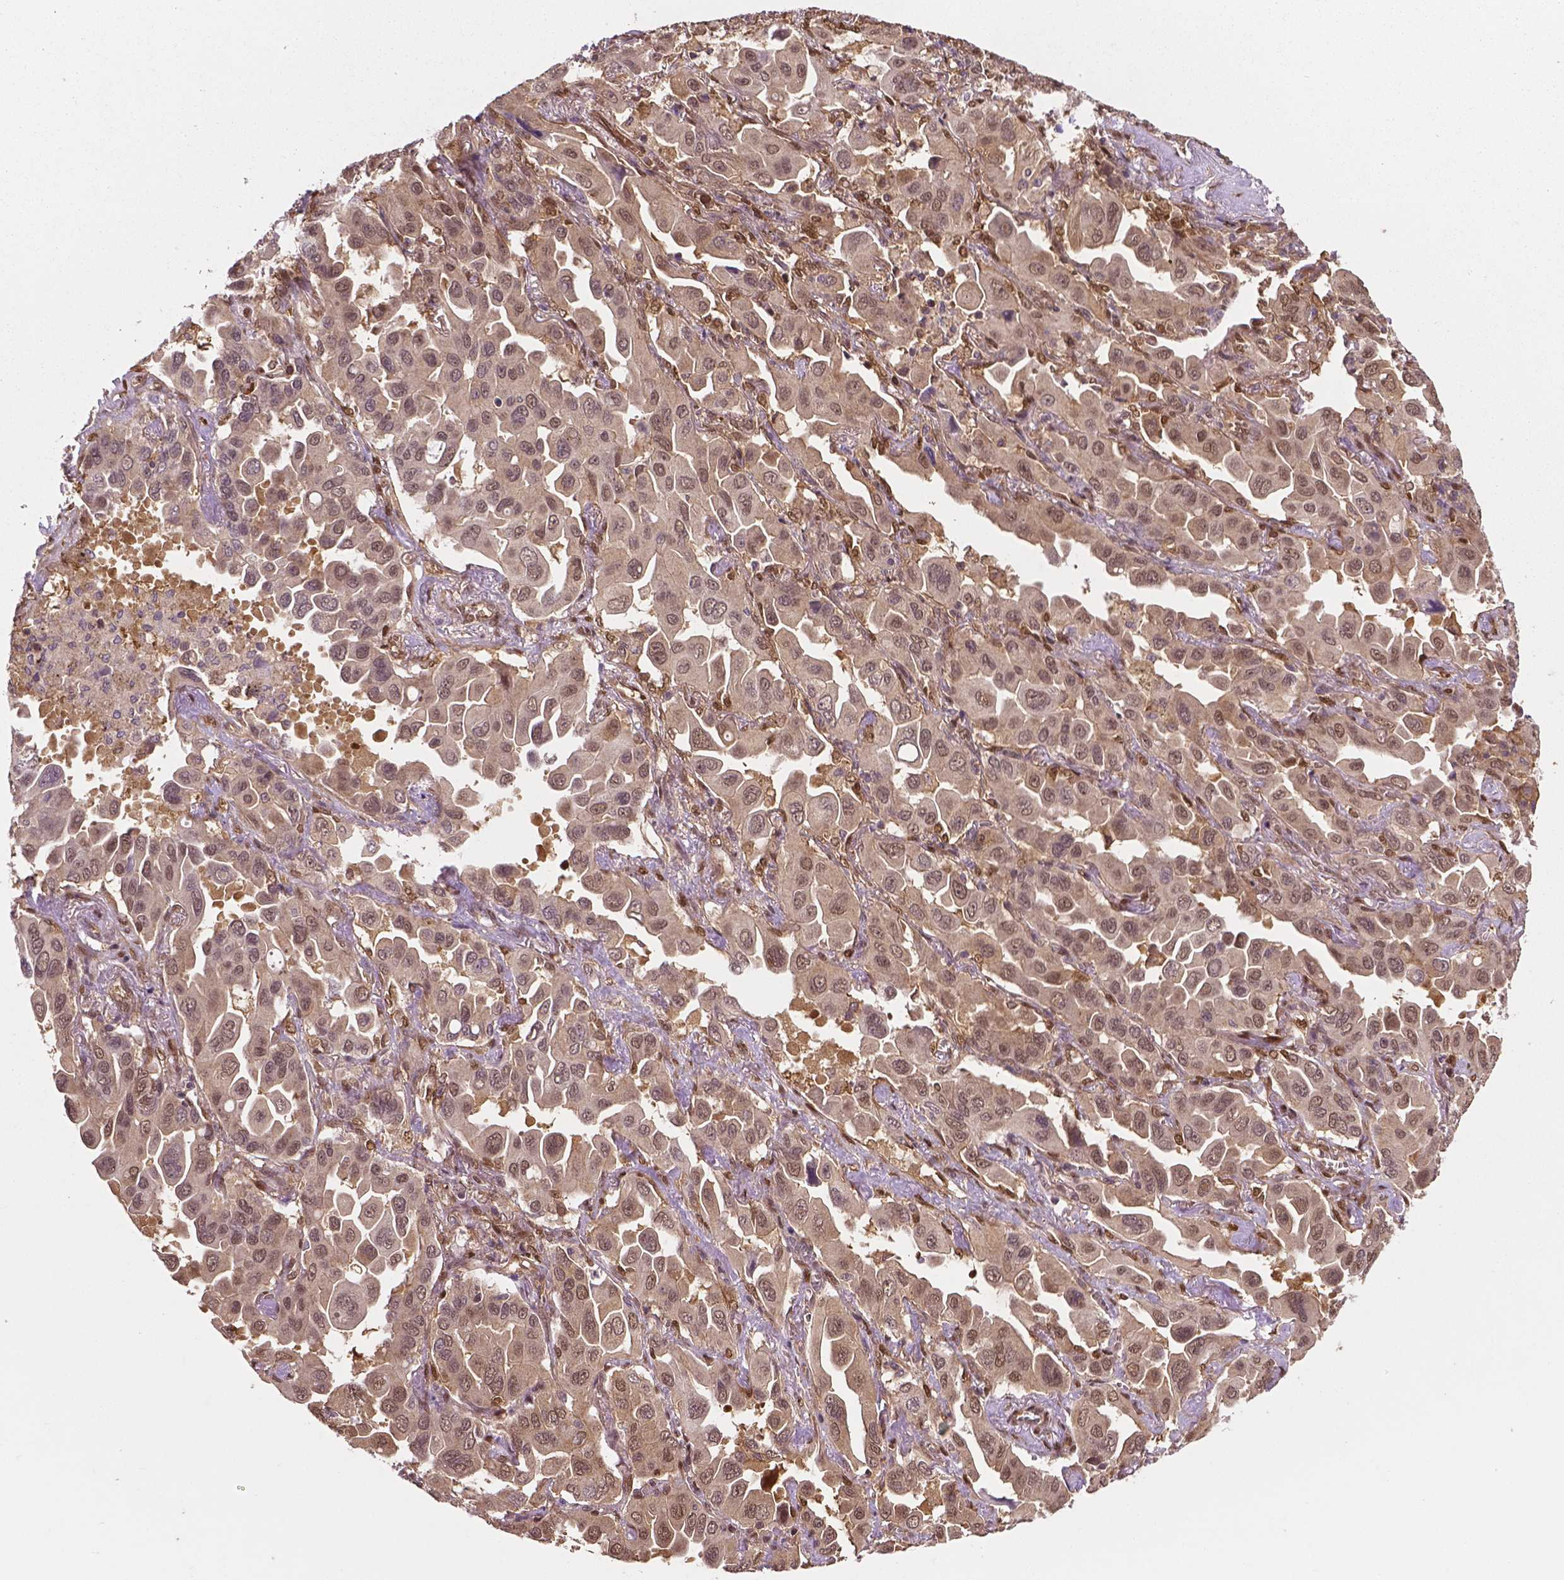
{"staining": {"intensity": "weak", "quantity": "<25%", "location": "nuclear"}, "tissue": "lung cancer", "cell_type": "Tumor cells", "image_type": "cancer", "snomed": [{"axis": "morphology", "description": "Adenocarcinoma, NOS"}, {"axis": "topography", "description": "Lung"}], "caption": "This photomicrograph is of lung adenocarcinoma stained with immunohistochemistry (IHC) to label a protein in brown with the nuclei are counter-stained blue. There is no staining in tumor cells. (DAB immunohistochemistry (IHC), high magnification).", "gene": "YAP1", "patient": {"sex": "male", "age": 64}}